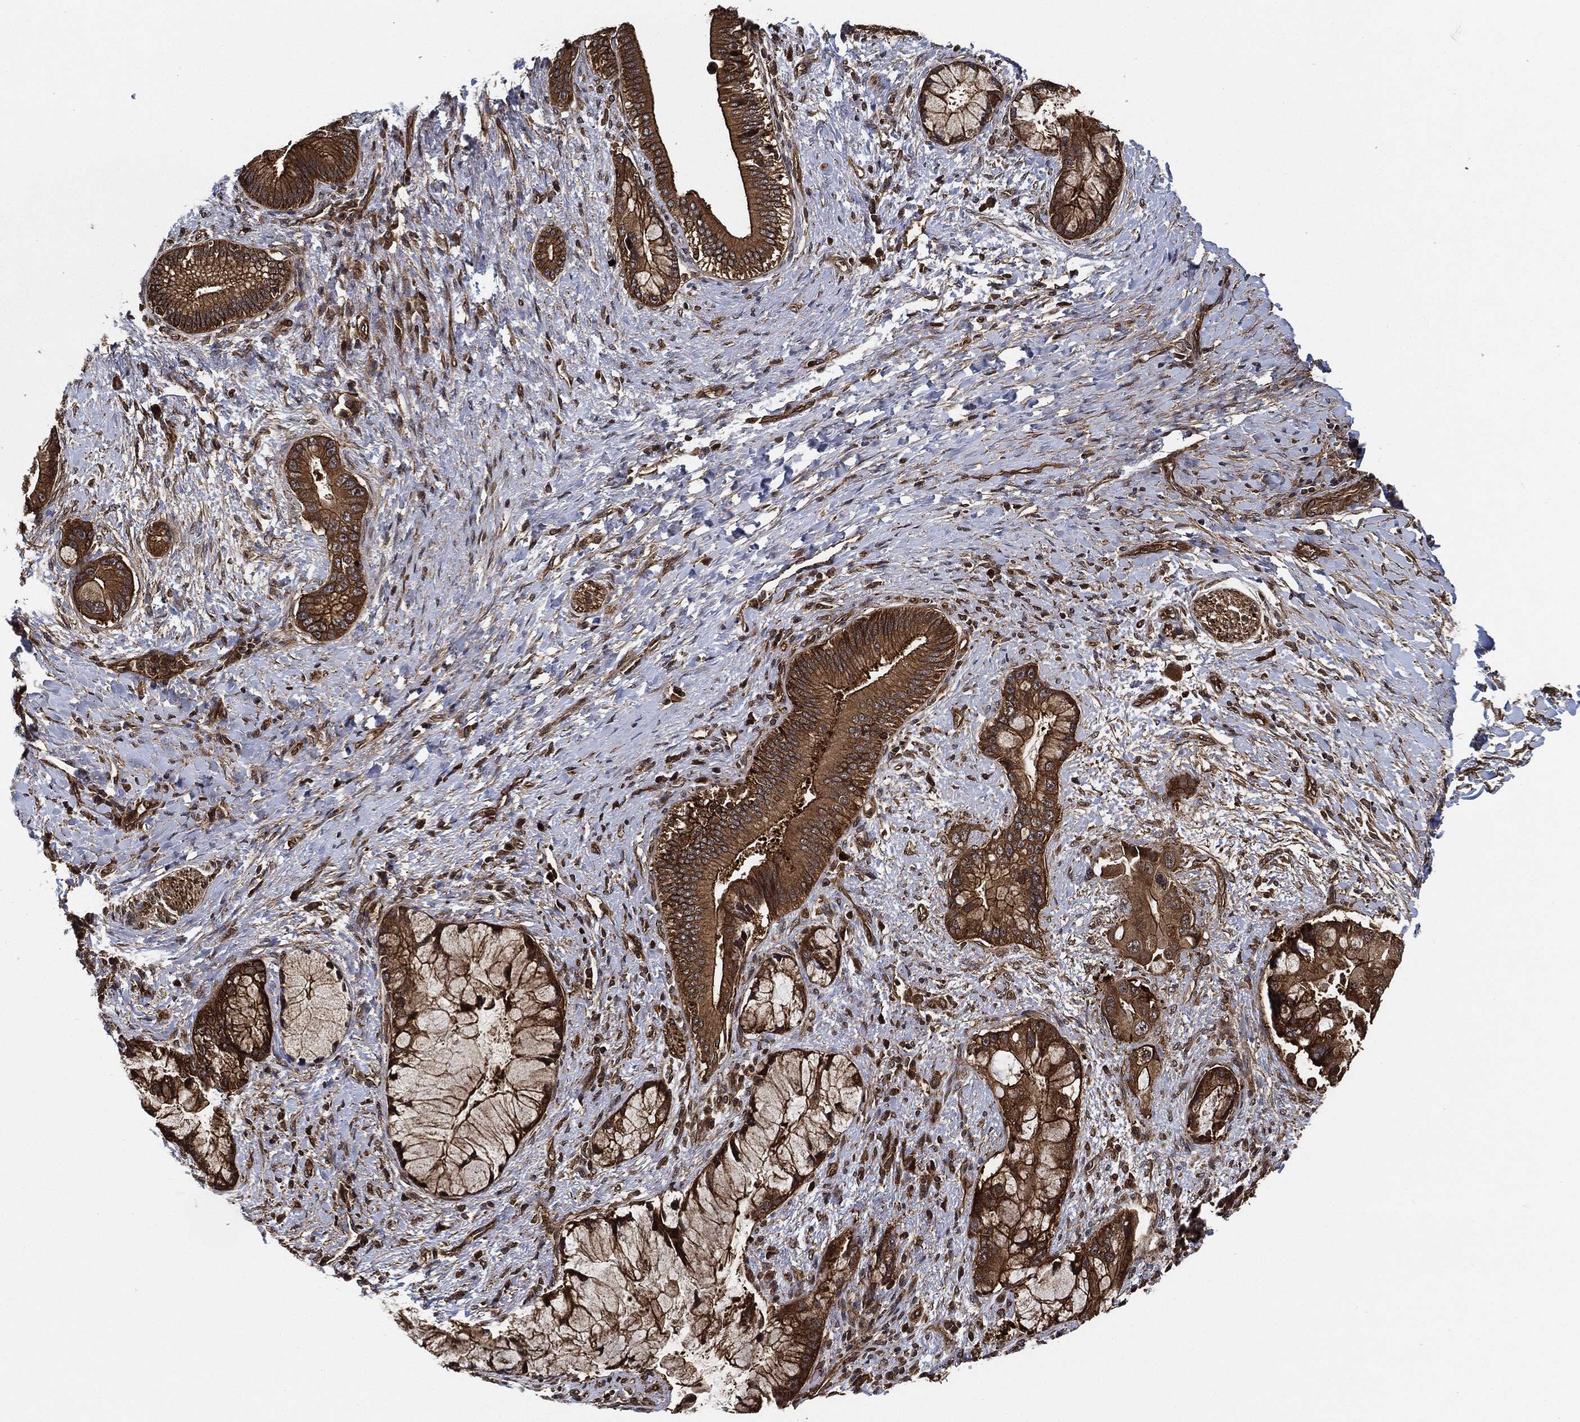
{"staining": {"intensity": "strong", "quantity": ">75%", "location": "cytoplasmic/membranous"}, "tissue": "liver cancer", "cell_type": "Tumor cells", "image_type": "cancer", "snomed": [{"axis": "morphology", "description": "Normal tissue, NOS"}, {"axis": "morphology", "description": "Cholangiocarcinoma"}, {"axis": "topography", "description": "Liver"}, {"axis": "topography", "description": "Peripheral nerve tissue"}], "caption": "The histopathology image shows immunohistochemical staining of cholangiocarcinoma (liver). There is strong cytoplasmic/membranous staining is present in approximately >75% of tumor cells.", "gene": "CEP290", "patient": {"sex": "male", "age": 50}}